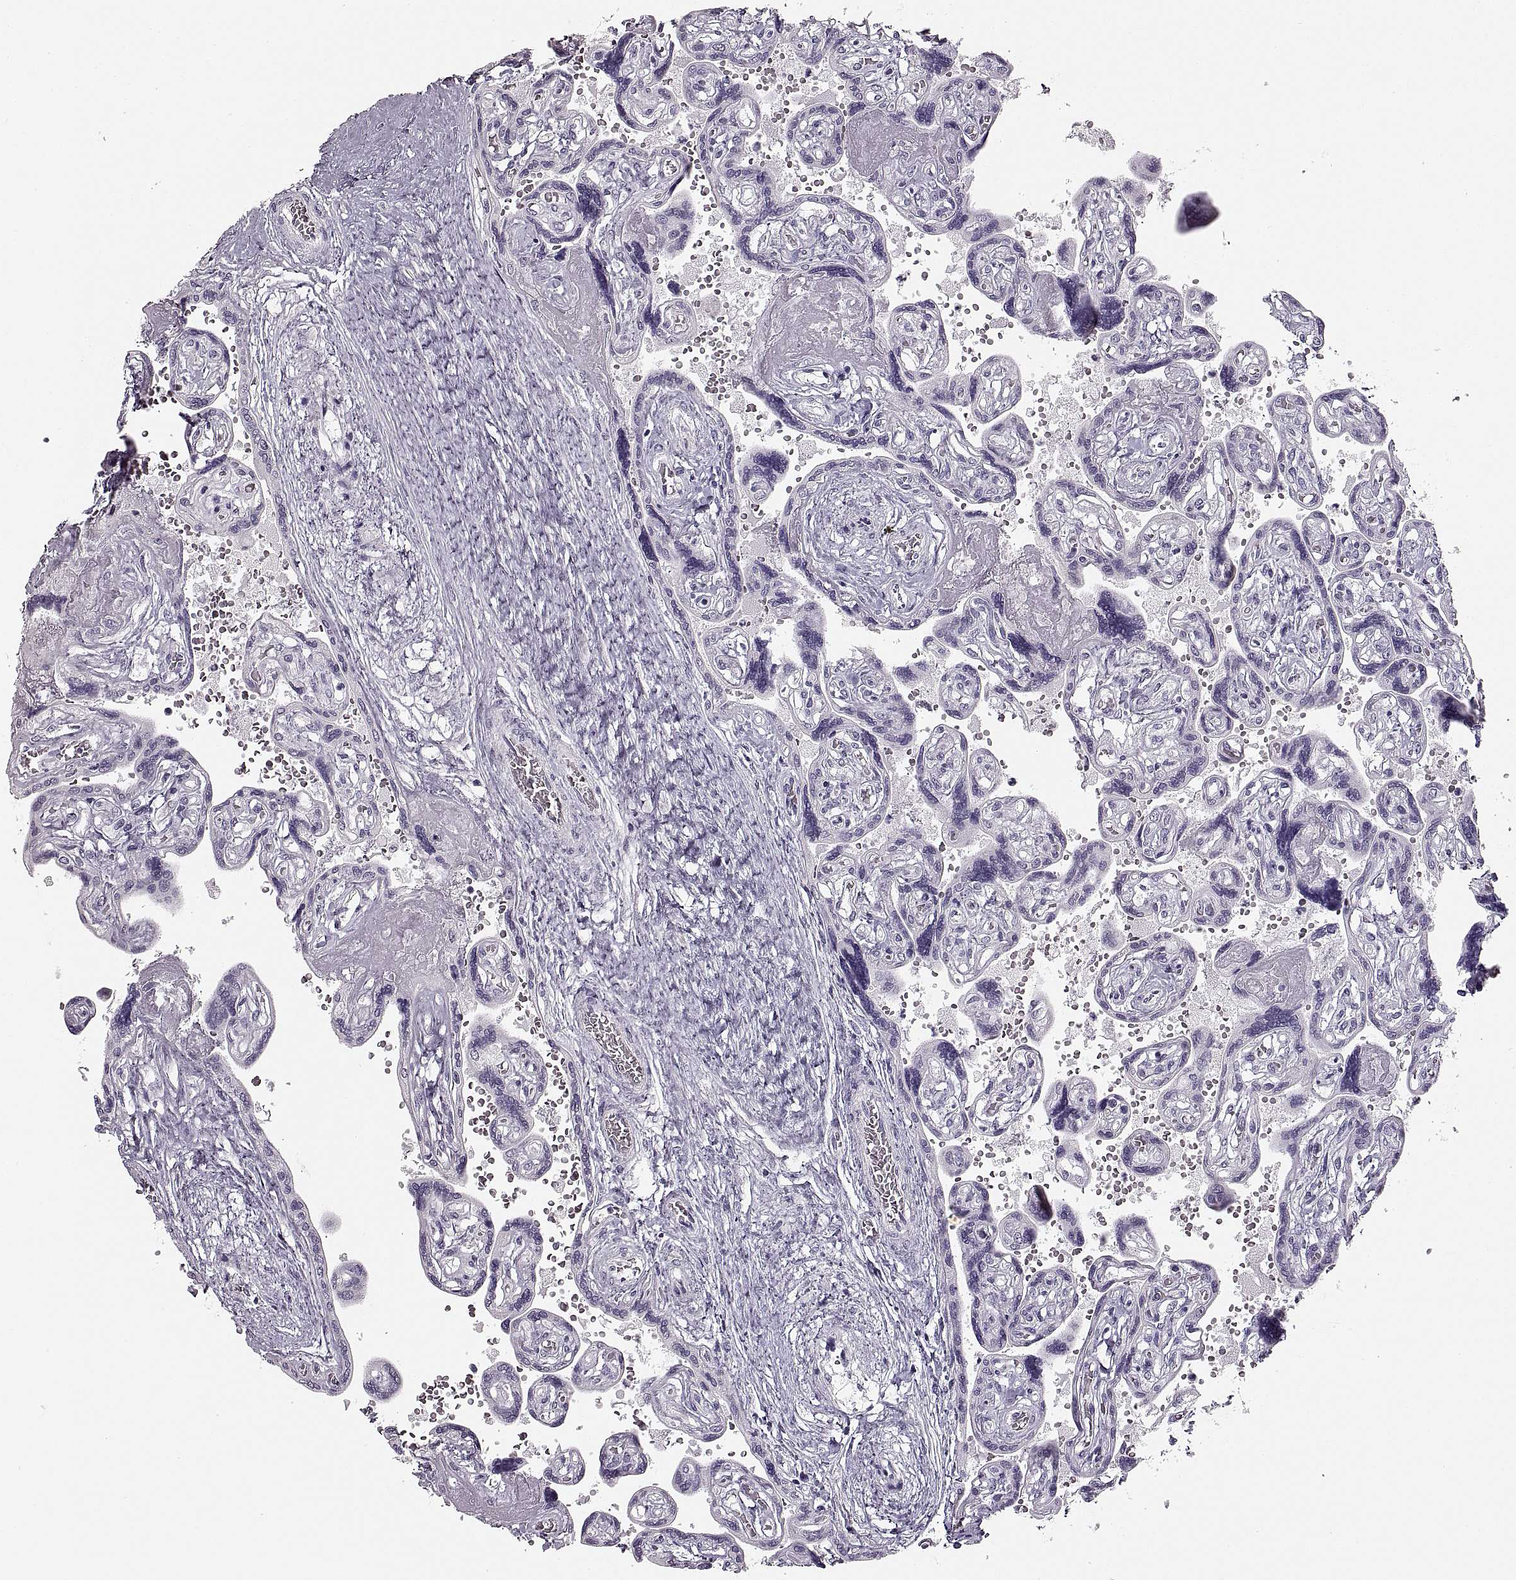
{"staining": {"intensity": "negative", "quantity": "none", "location": "none"}, "tissue": "placenta", "cell_type": "Decidual cells", "image_type": "normal", "snomed": [{"axis": "morphology", "description": "Normal tissue, NOS"}, {"axis": "topography", "description": "Placenta"}], "caption": "IHC of benign human placenta shows no staining in decidual cells. (DAB immunohistochemistry with hematoxylin counter stain).", "gene": "CNTN1", "patient": {"sex": "female", "age": 32}}